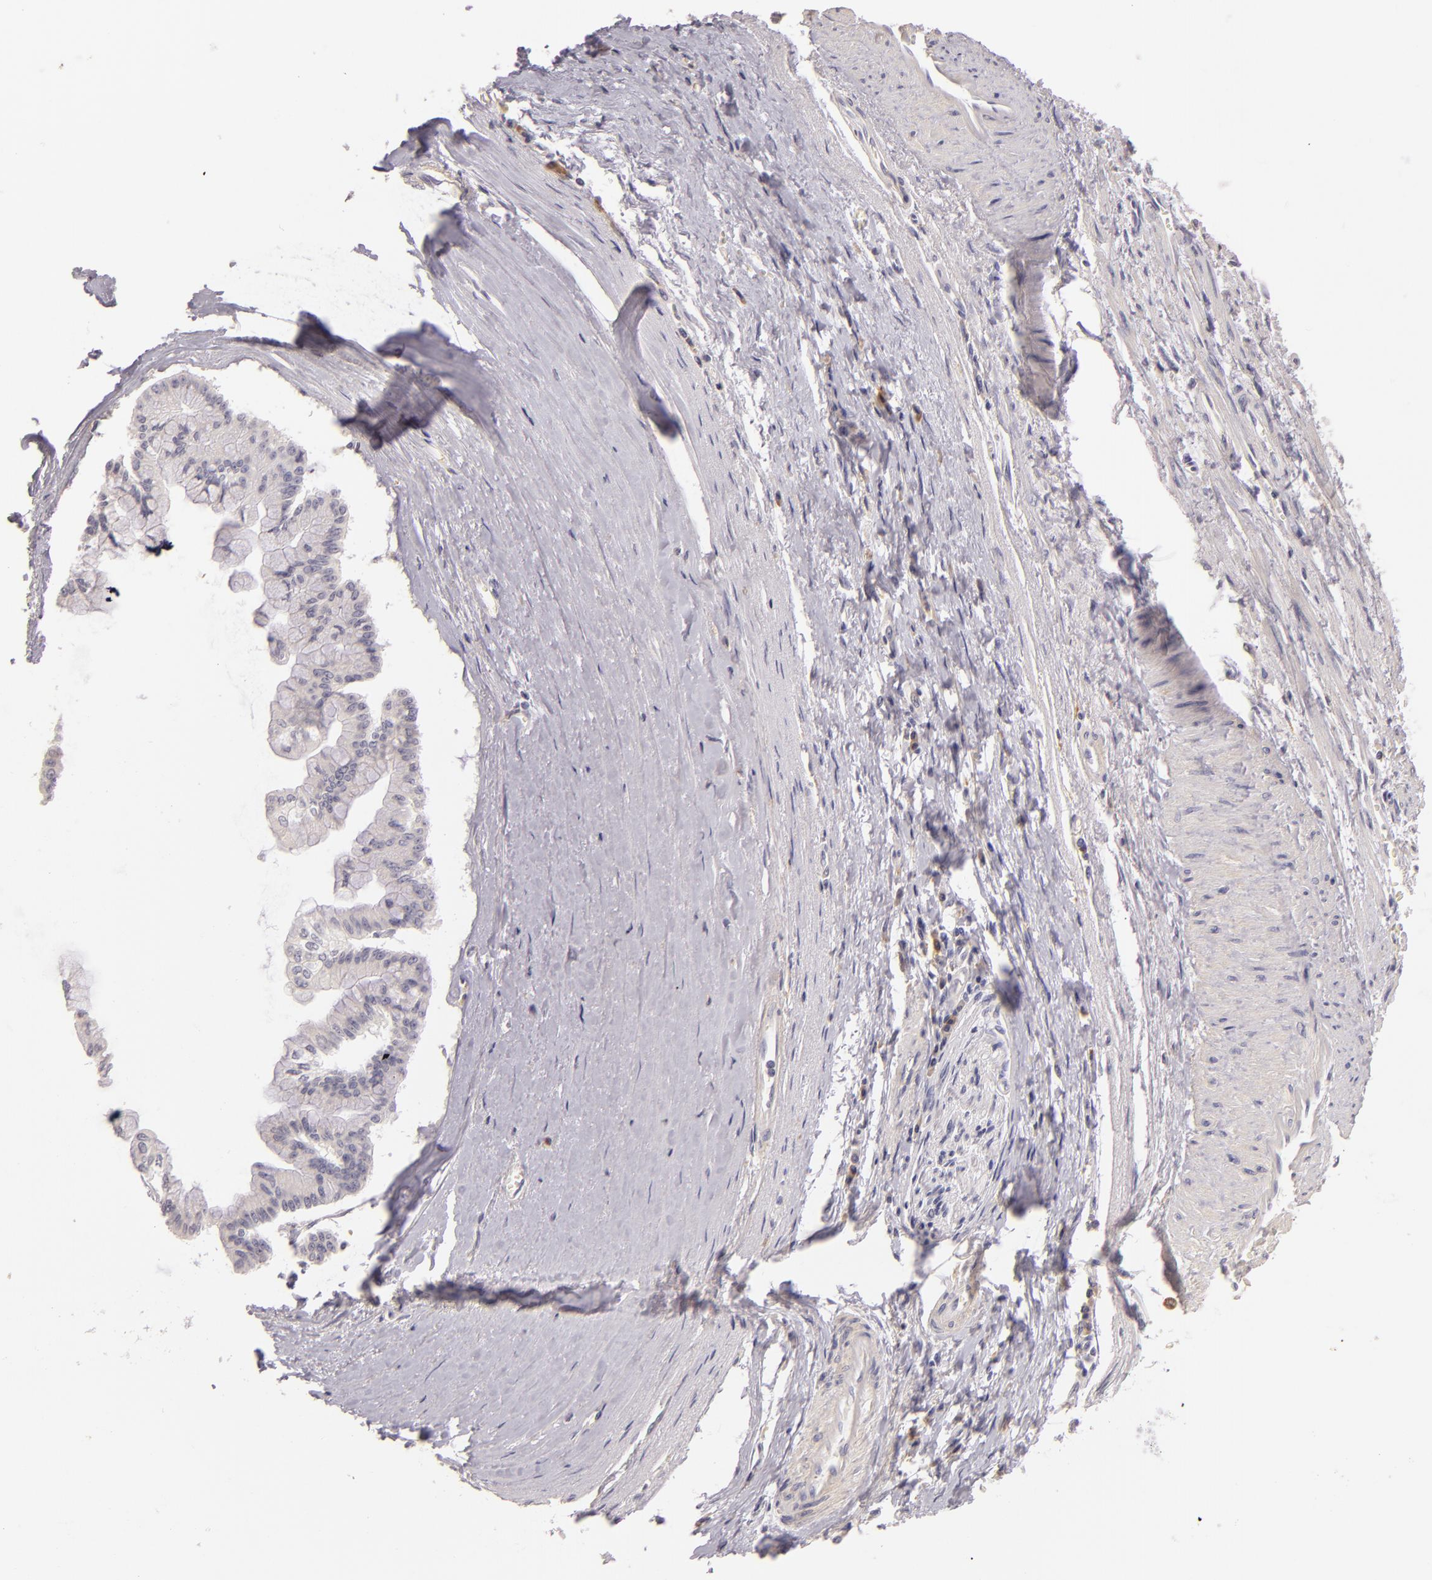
{"staining": {"intensity": "weak", "quantity": "<25%", "location": "cytoplasmic/membranous"}, "tissue": "liver cancer", "cell_type": "Tumor cells", "image_type": "cancer", "snomed": [{"axis": "morphology", "description": "Cholangiocarcinoma"}, {"axis": "topography", "description": "Liver"}], "caption": "The image exhibits no staining of tumor cells in liver cancer. (DAB IHC with hematoxylin counter stain).", "gene": "TLR8", "patient": {"sex": "female", "age": 79}}